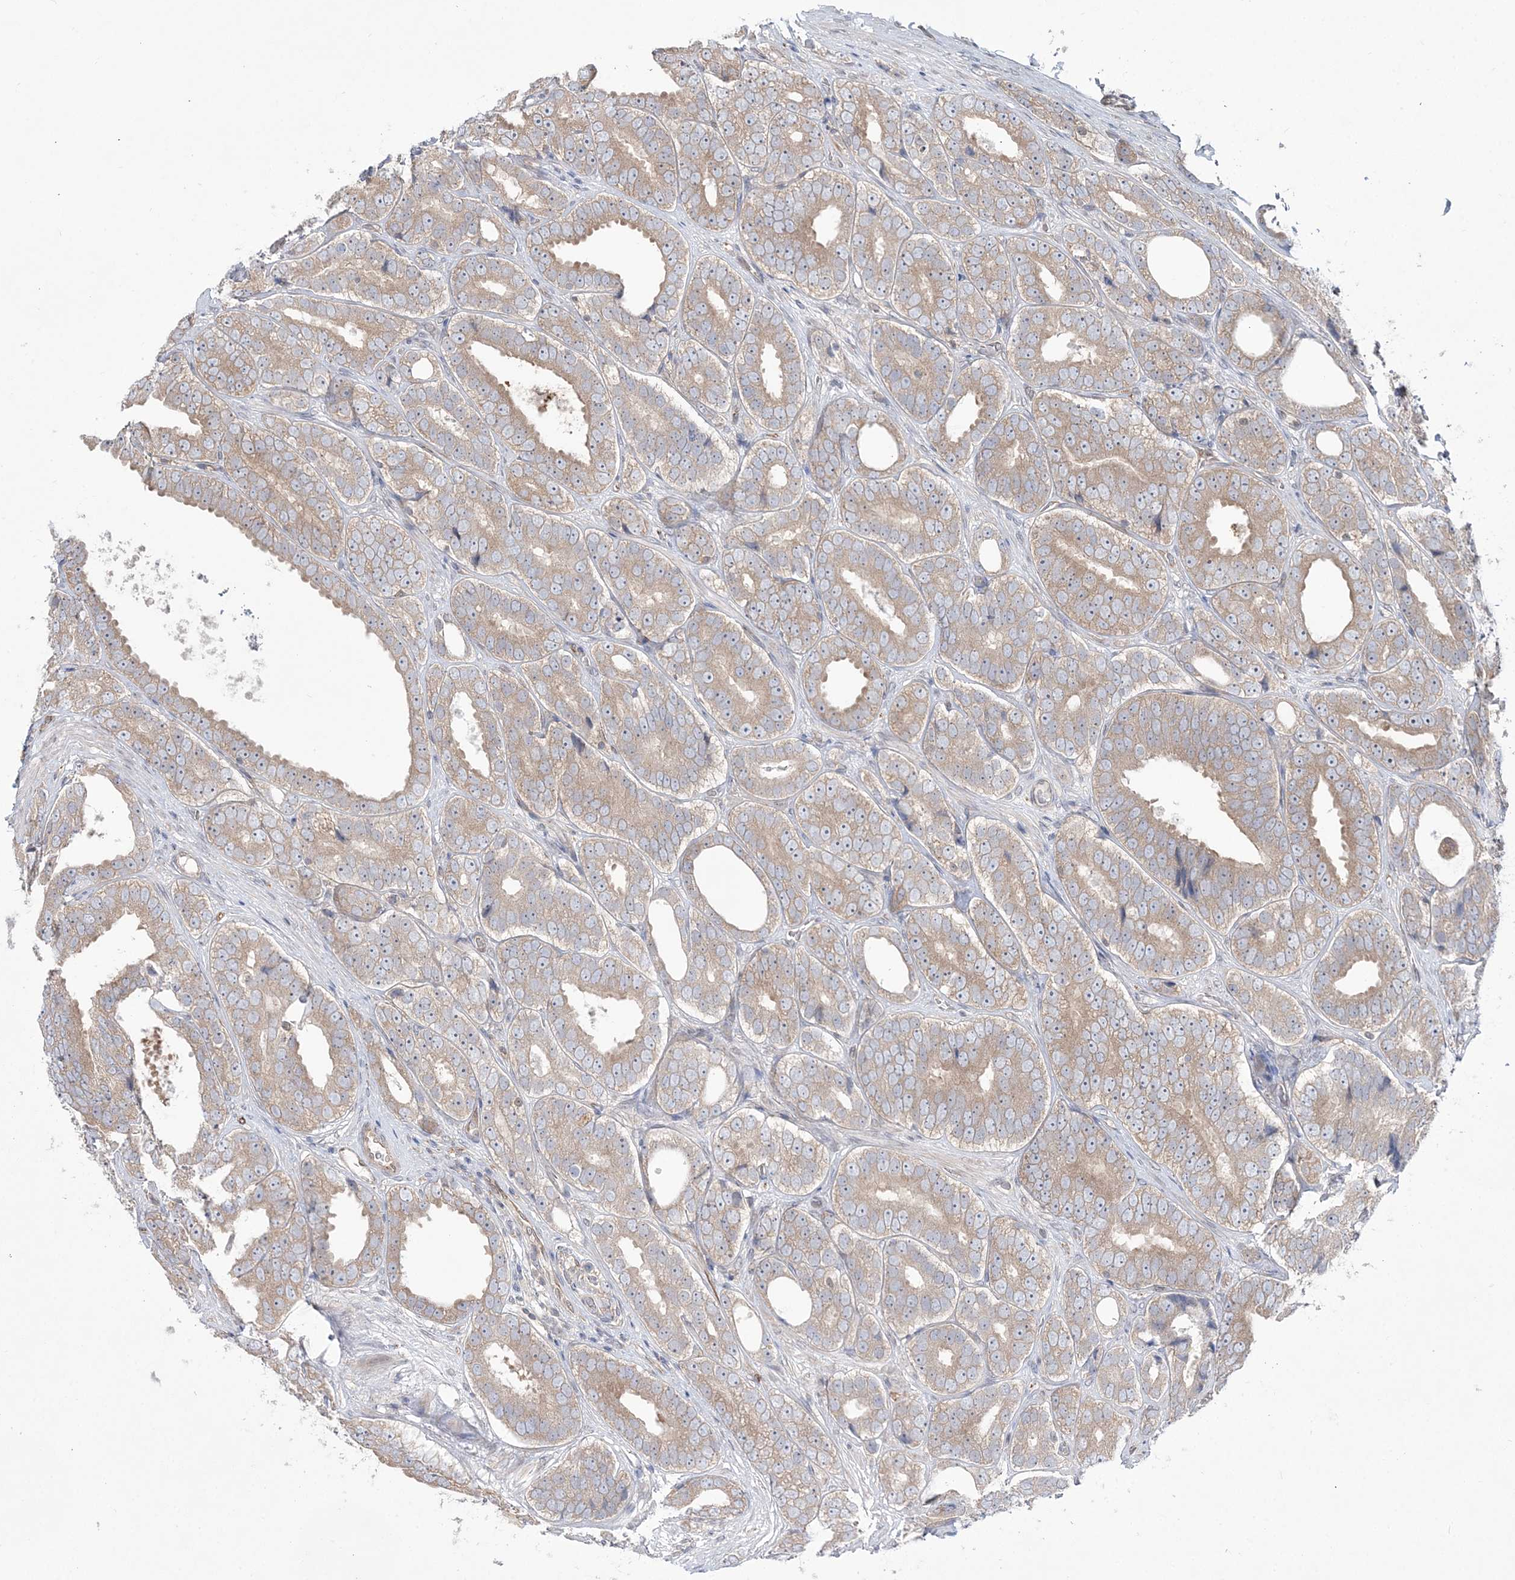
{"staining": {"intensity": "weak", "quantity": ">75%", "location": "cytoplasmic/membranous"}, "tissue": "prostate cancer", "cell_type": "Tumor cells", "image_type": "cancer", "snomed": [{"axis": "morphology", "description": "Adenocarcinoma, High grade"}, {"axis": "topography", "description": "Prostate"}], "caption": "This is a histology image of immunohistochemistry staining of adenocarcinoma (high-grade) (prostate), which shows weak staining in the cytoplasmic/membranous of tumor cells.", "gene": "DHX57", "patient": {"sex": "male", "age": 56}}